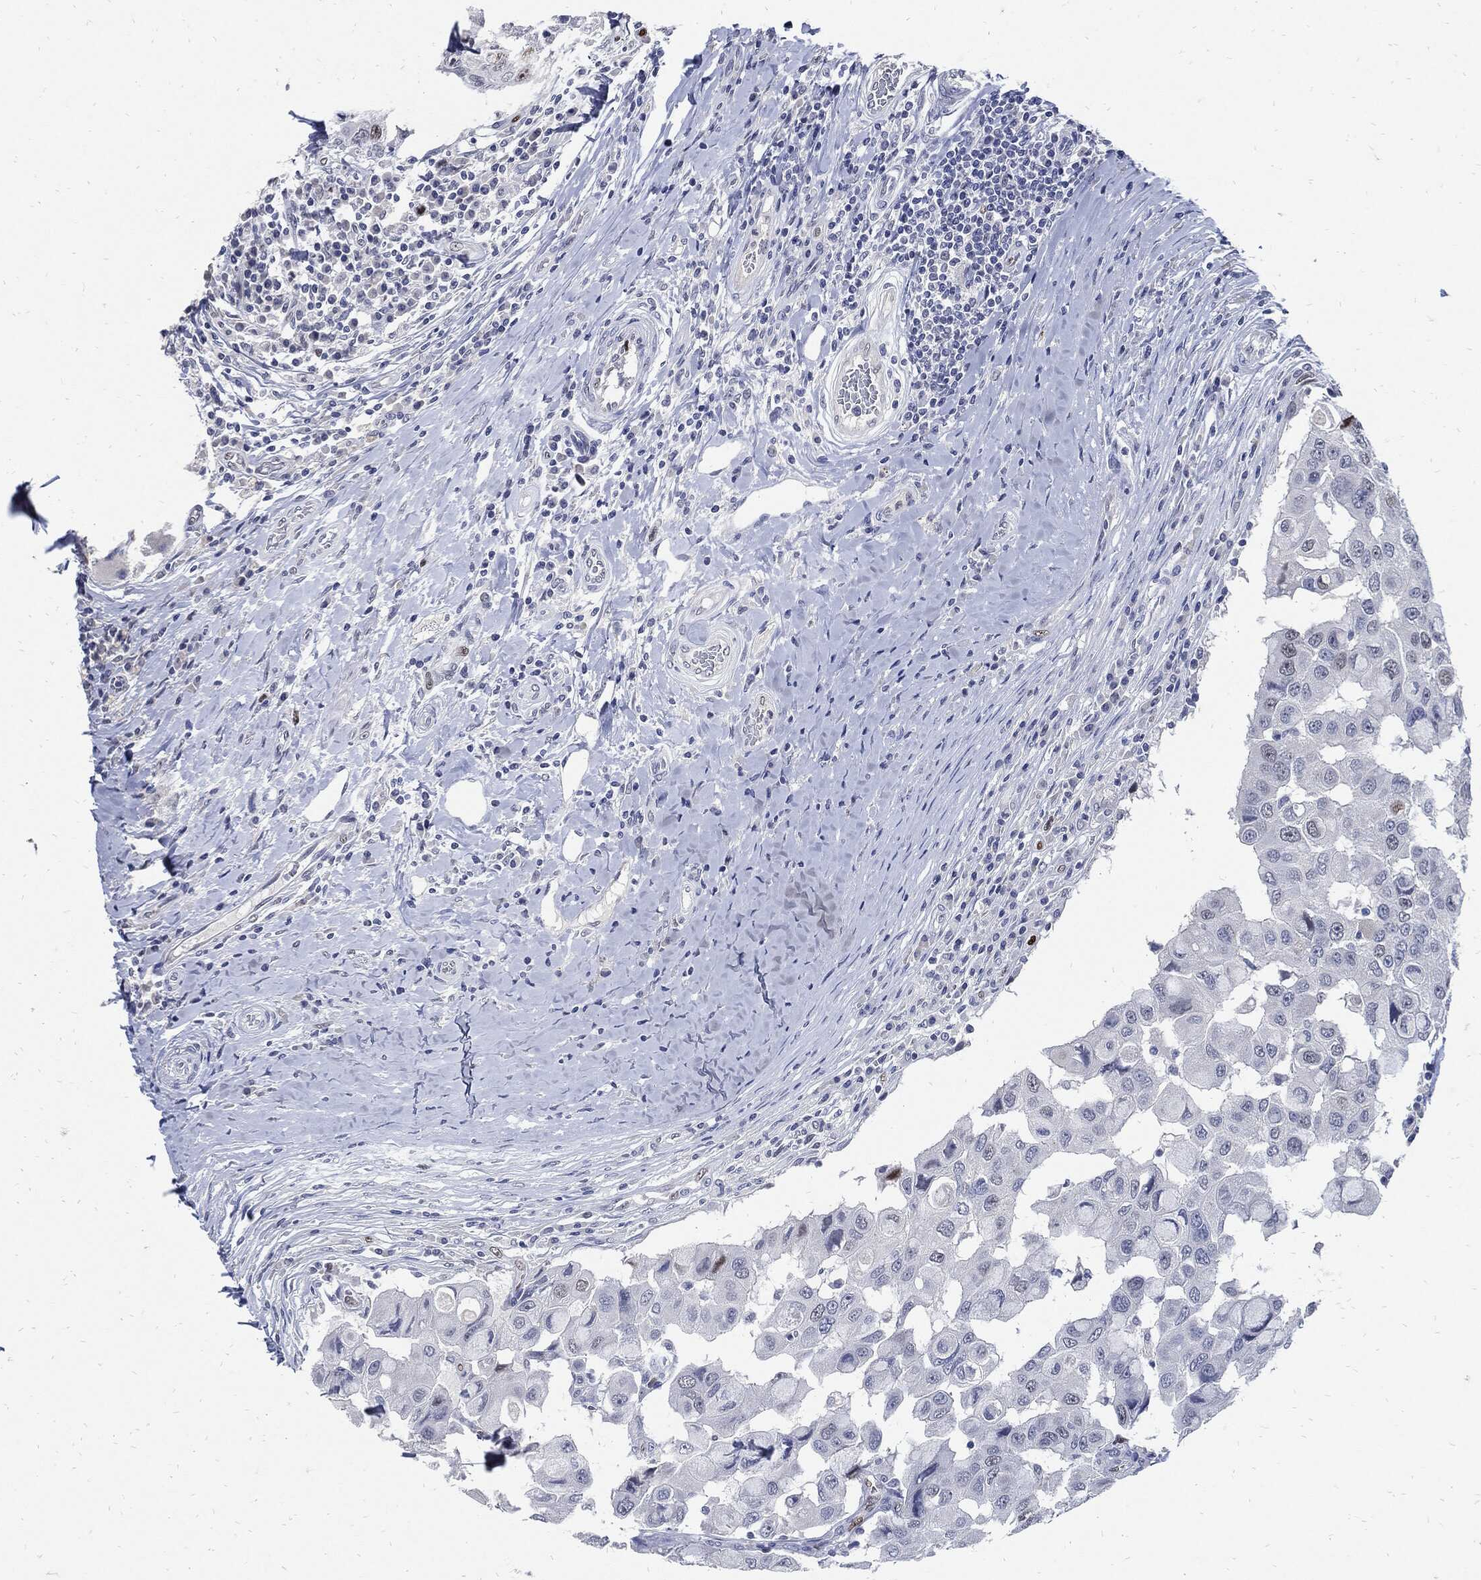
{"staining": {"intensity": "weak", "quantity": "<25%", "location": "nuclear"}, "tissue": "breast cancer", "cell_type": "Tumor cells", "image_type": "cancer", "snomed": [{"axis": "morphology", "description": "Duct carcinoma"}, {"axis": "topography", "description": "Breast"}], "caption": "This is a micrograph of immunohistochemistry staining of infiltrating ductal carcinoma (breast), which shows no positivity in tumor cells.", "gene": "NBN", "patient": {"sex": "female", "age": 27}}